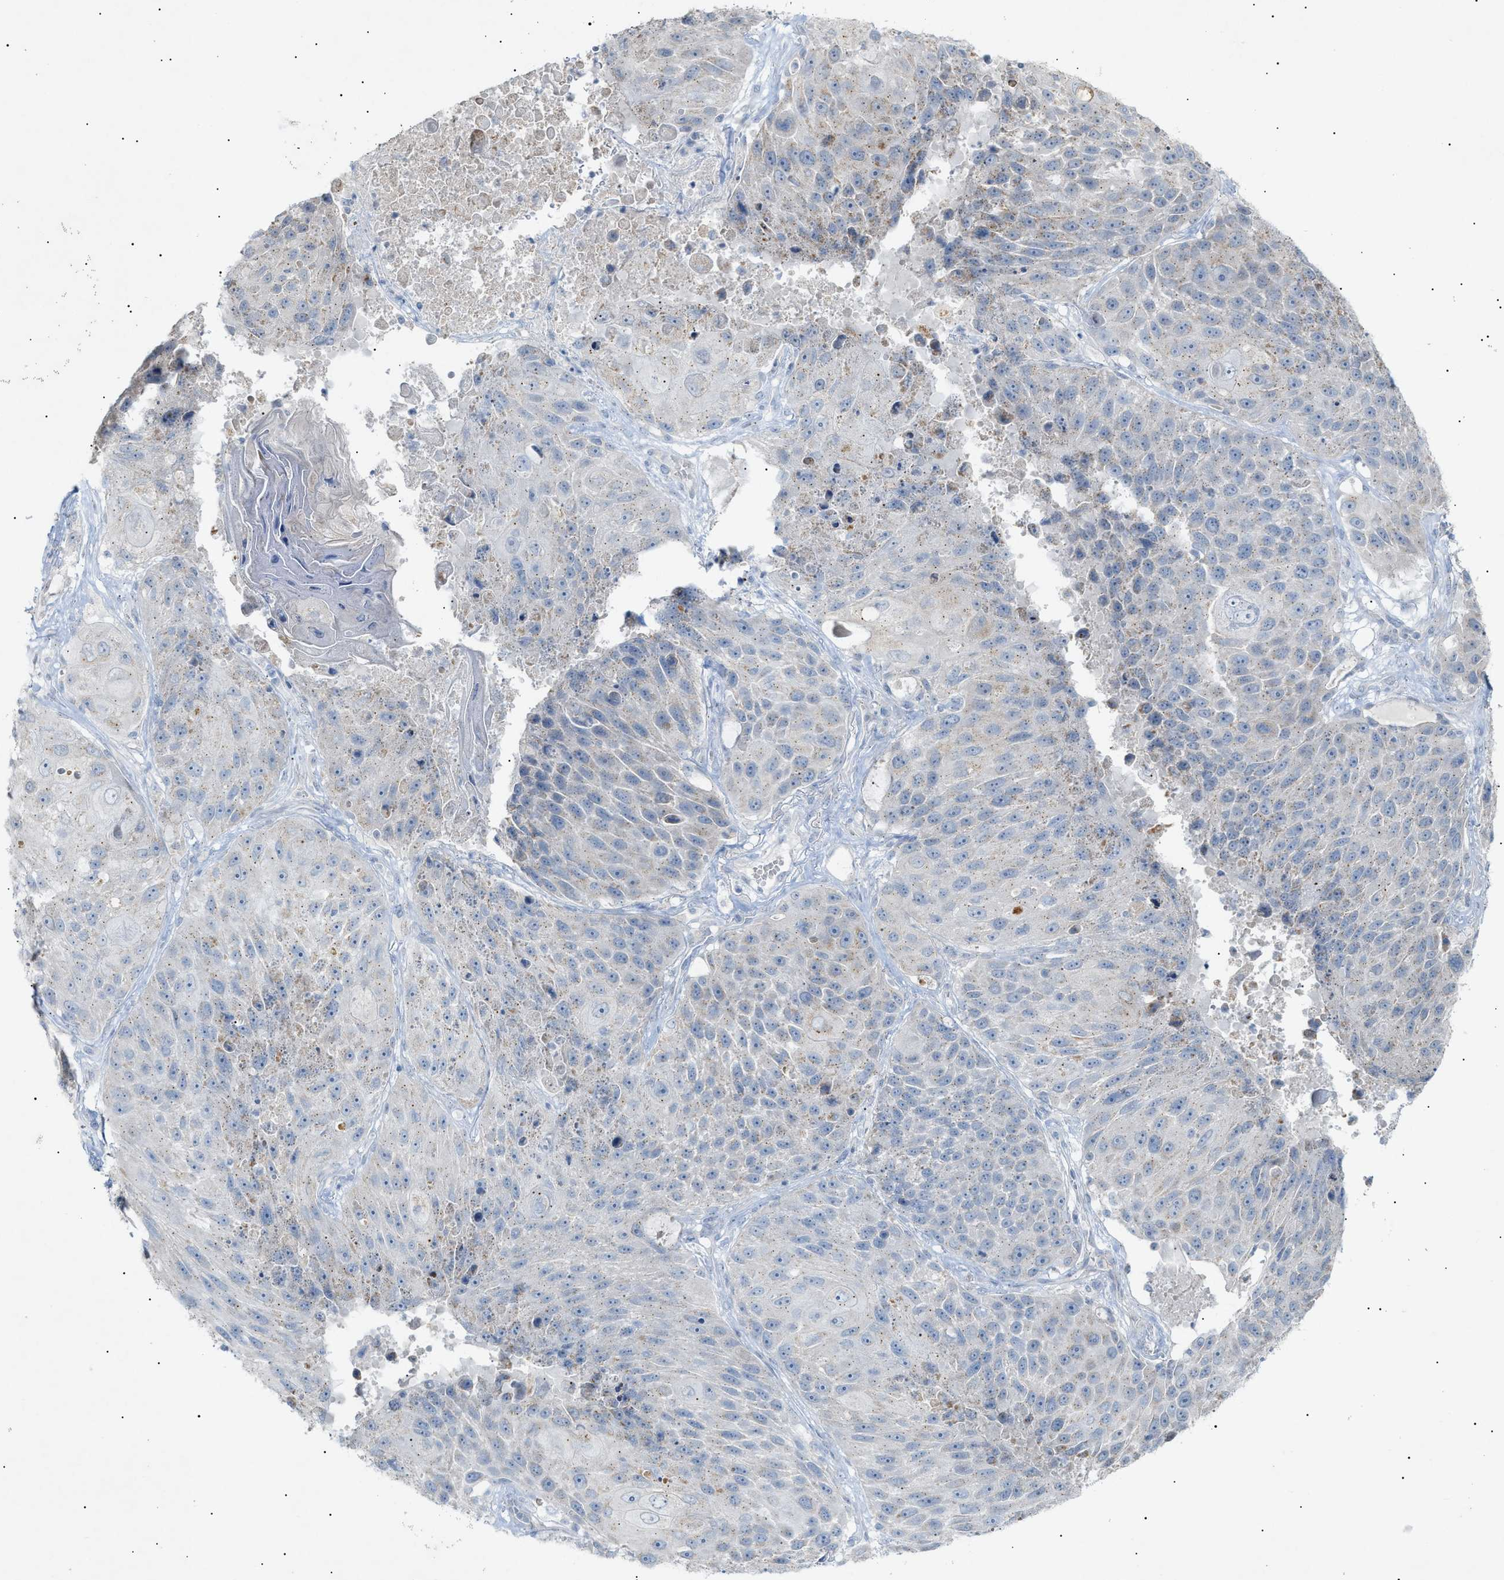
{"staining": {"intensity": "weak", "quantity": "<25%", "location": "cytoplasmic/membranous"}, "tissue": "lung cancer", "cell_type": "Tumor cells", "image_type": "cancer", "snomed": [{"axis": "morphology", "description": "Squamous cell carcinoma, NOS"}, {"axis": "topography", "description": "Lung"}], "caption": "Photomicrograph shows no protein positivity in tumor cells of squamous cell carcinoma (lung) tissue.", "gene": "SLC25A31", "patient": {"sex": "male", "age": 61}}